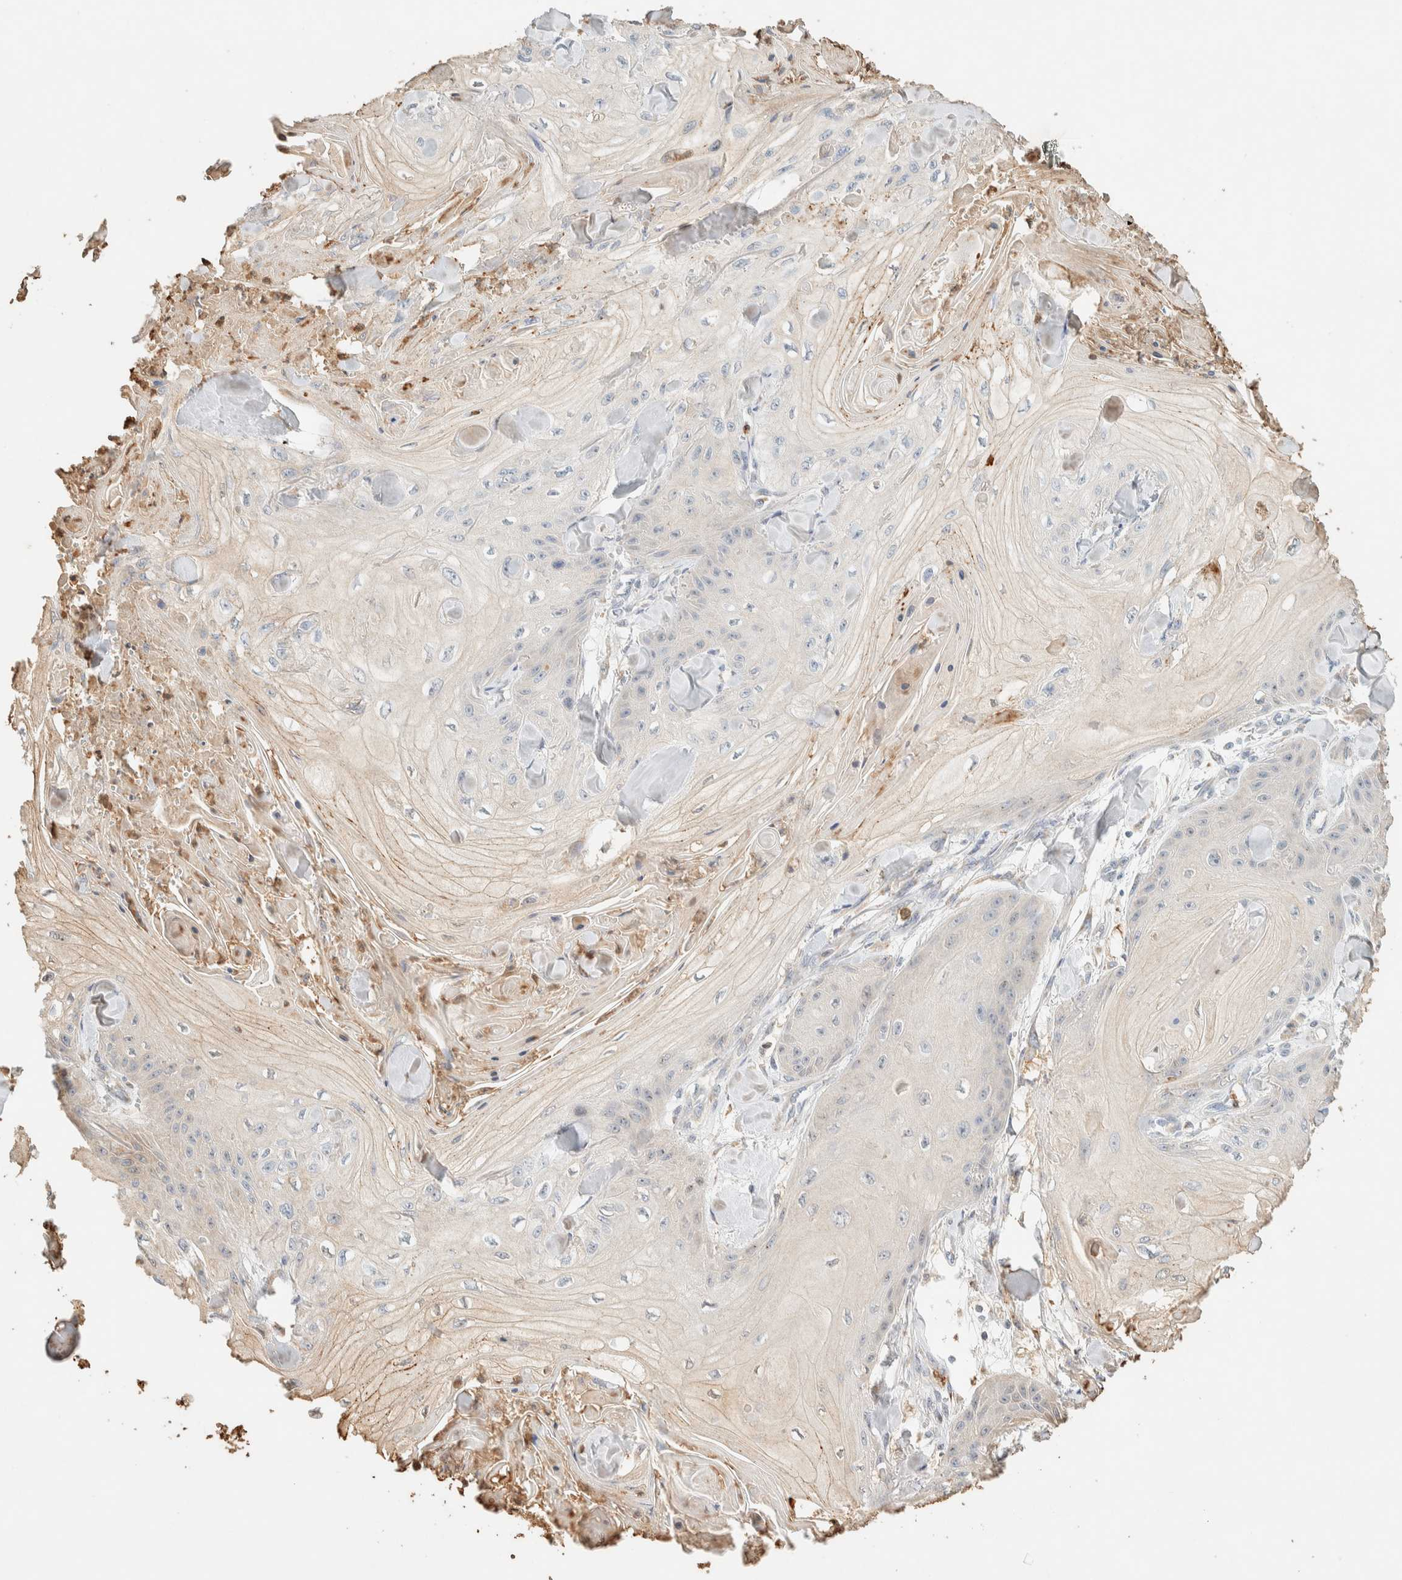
{"staining": {"intensity": "negative", "quantity": "none", "location": "none"}, "tissue": "skin cancer", "cell_type": "Tumor cells", "image_type": "cancer", "snomed": [{"axis": "morphology", "description": "Squamous cell carcinoma, NOS"}, {"axis": "topography", "description": "Skin"}], "caption": "An immunohistochemistry (IHC) micrograph of skin cancer is shown. There is no staining in tumor cells of skin cancer.", "gene": "TTC3", "patient": {"sex": "male", "age": 74}}